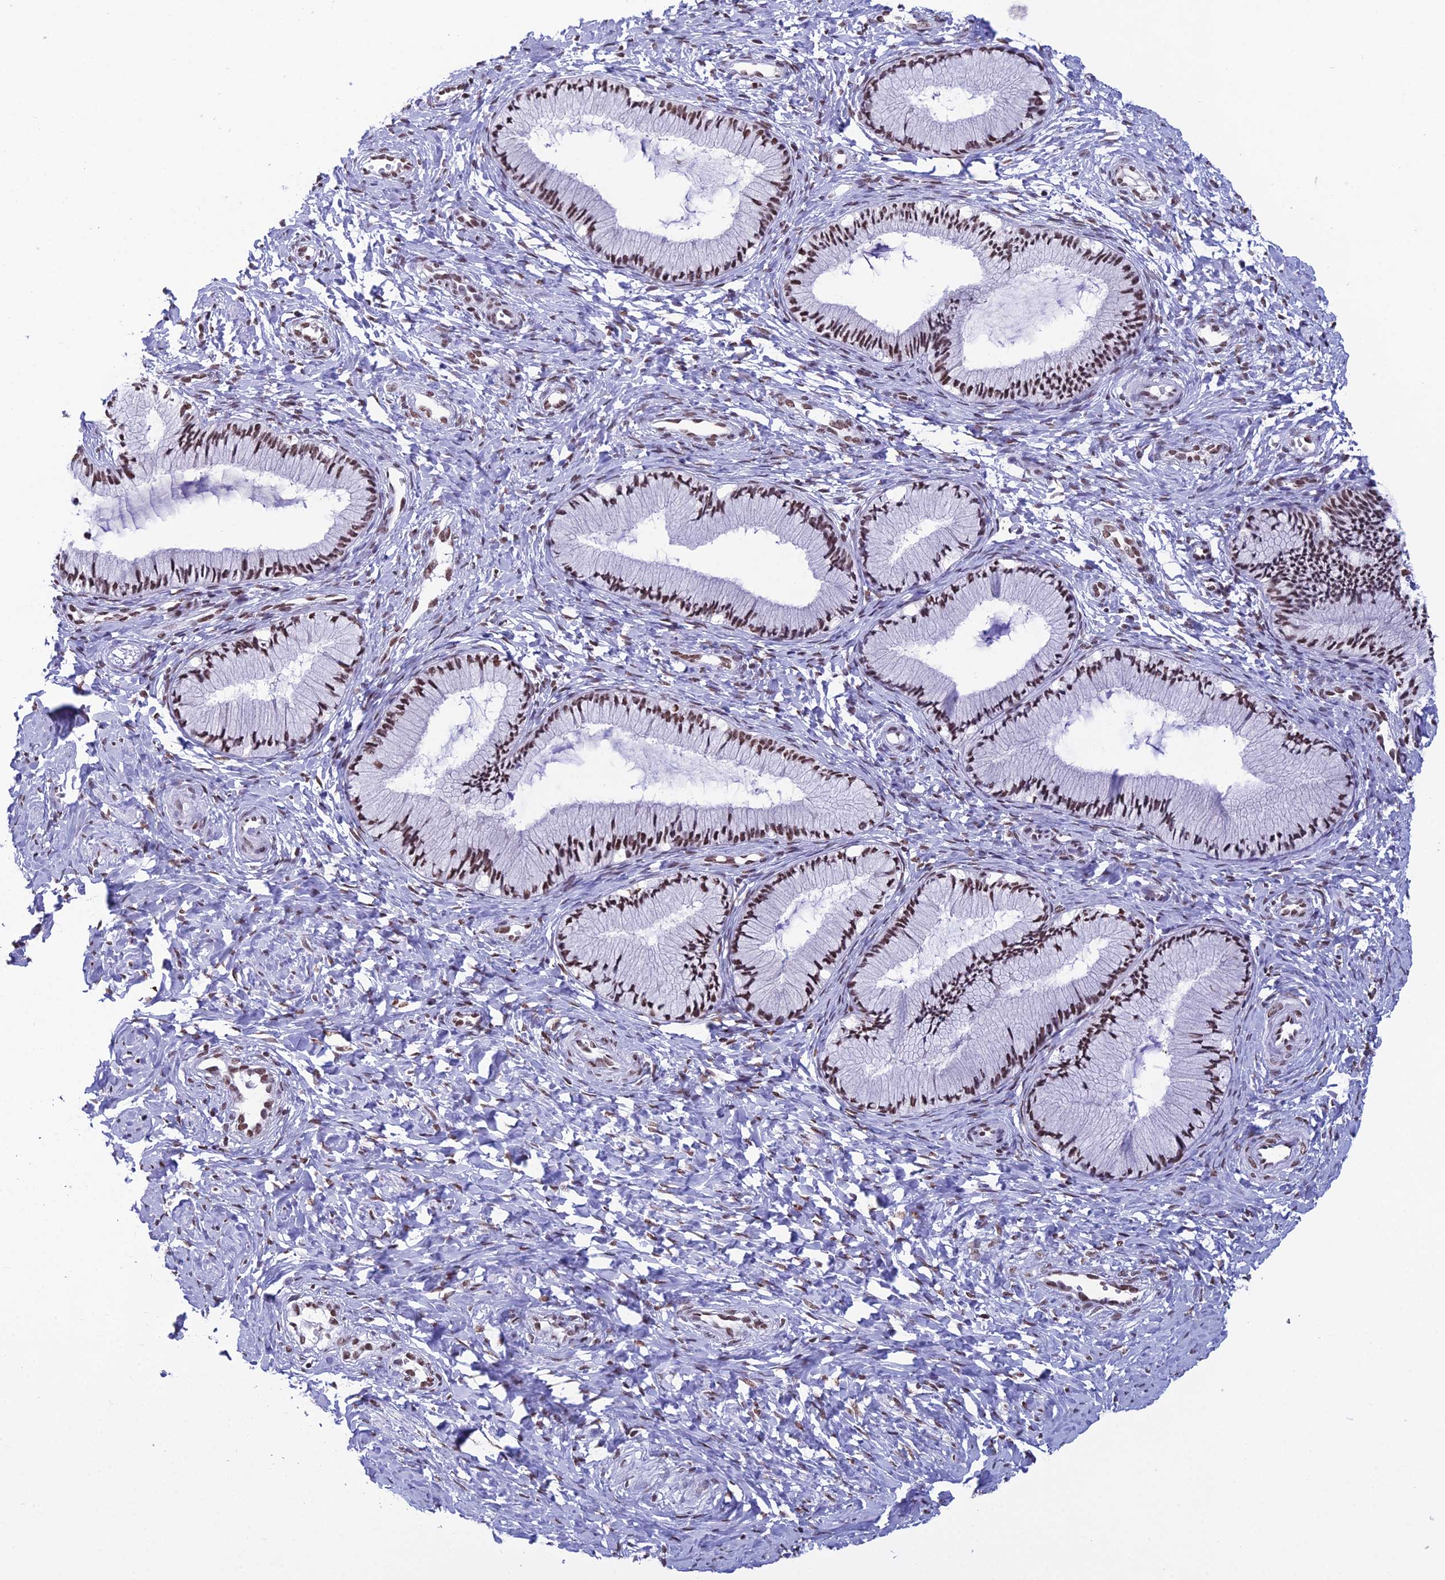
{"staining": {"intensity": "moderate", "quantity": ">75%", "location": "nuclear"}, "tissue": "cervix", "cell_type": "Glandular cells", "image_type": "normal", "snomed": [{"axis": "morphology", "description": "Normal tissue, NOS"}, {"axis": "topography", "description": "Cervix"}], "caption": "Immunohistochemistry photomicrograph of normal human cervix stained for a protein (brown), which demonstrates medium levels of moderate nuclear staining in about >75% of glandular cells.", "gene": "PRAMEF12", "patient": {"sex": "female", "age": 27}}